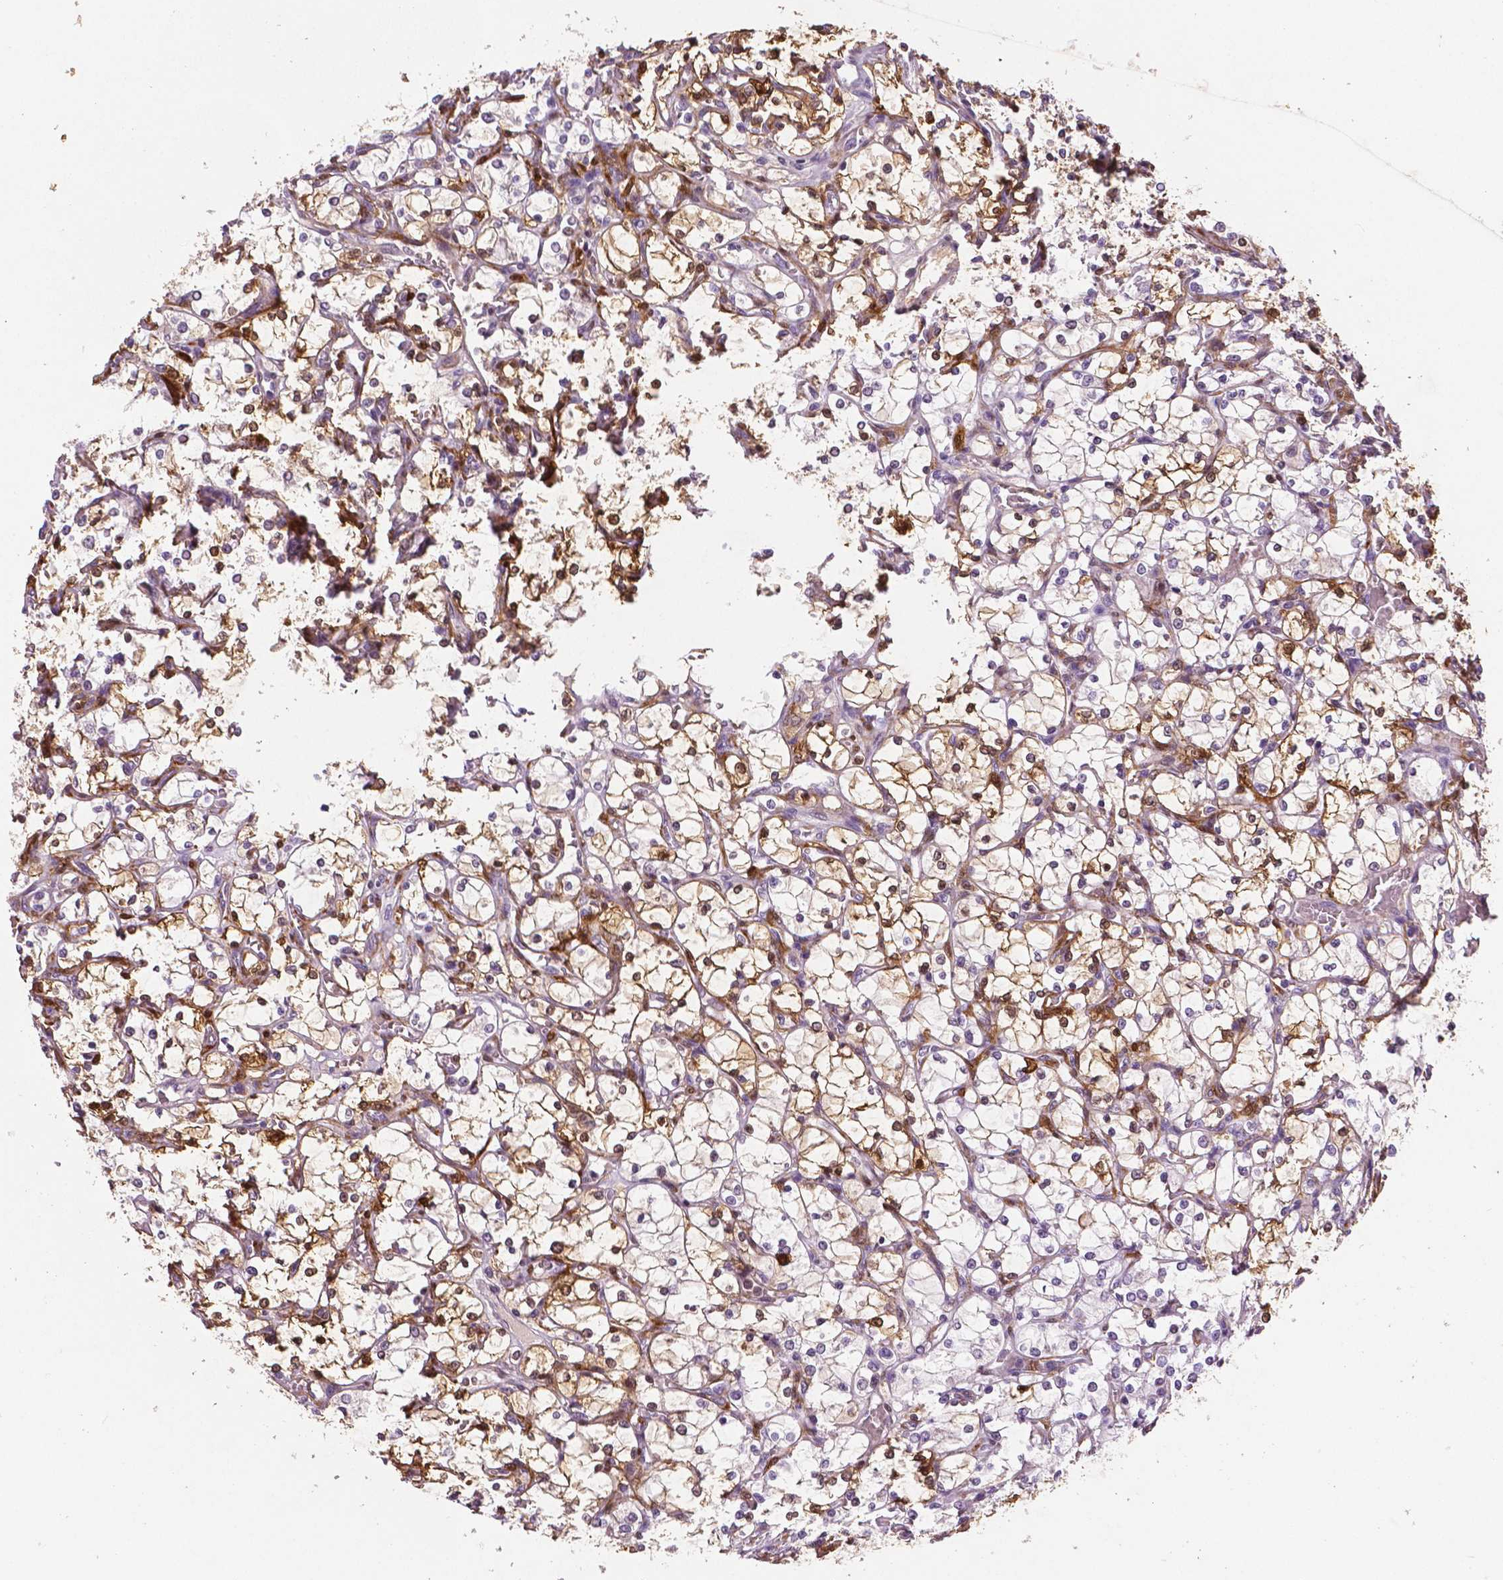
{"staining": {"intensity": "moderate", "quantity": "25%-75%", "location": "cytoplasmic/membranous"}, "tissue": "renal cancer", "cell_type": "Tumor cells", "image_type": "cancer", "snomed": [{"axis": "morphology", "description": "Adenocarcinoma, NOS"}, {"axis": "topography", "description": "Kidney"}], "caption": "Human renal cancer (adenocarcinoma) stained with a protein marker shows moderate staining in tumor cells.", "gene": "PHGDH", "patient": {"sex": "female", "age": 69}}